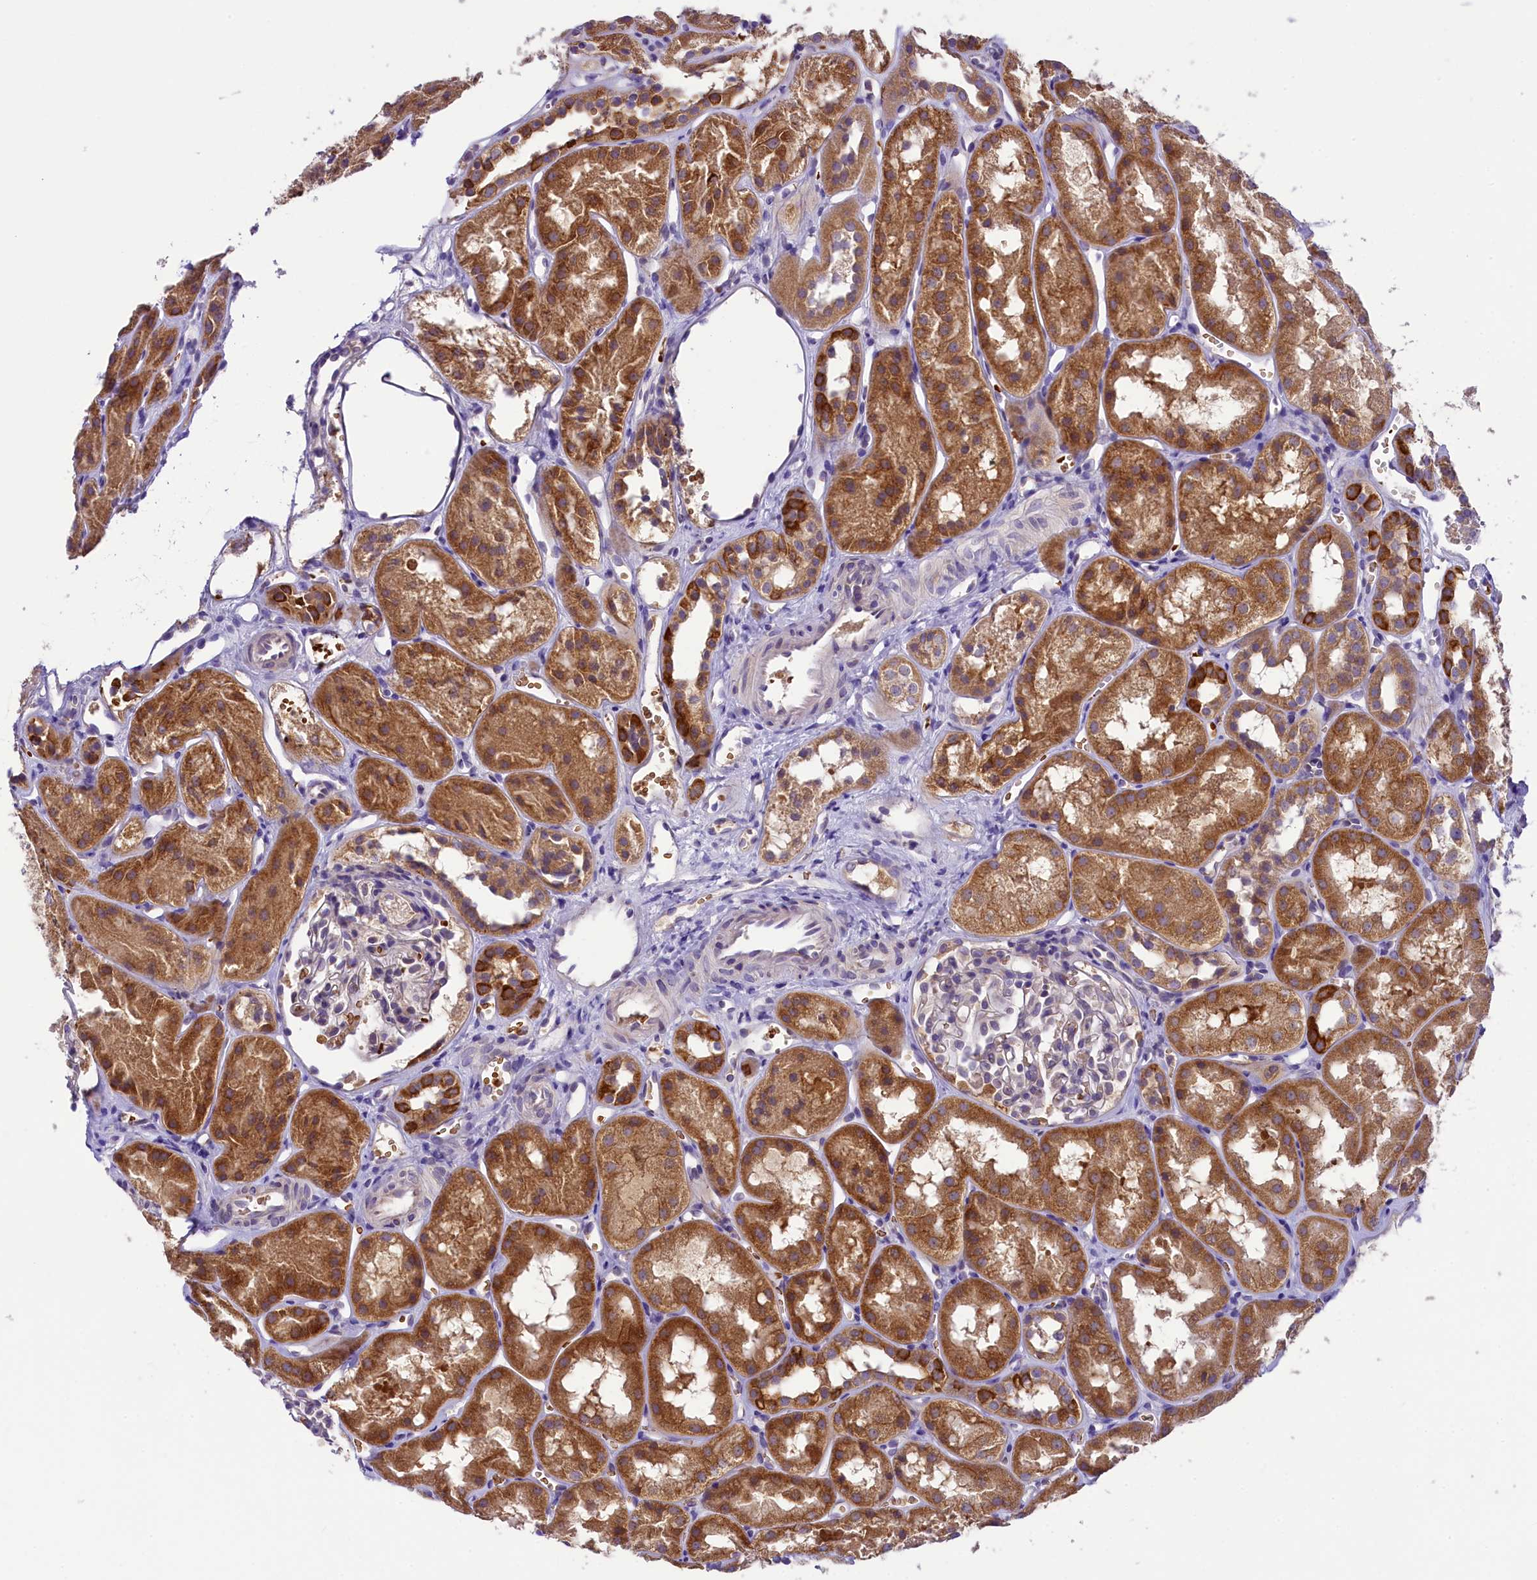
{"staining": {"intensity": "negative", "quantity": "none", "location": "none"}, "tissue": "kidney", "cell_type": "Cells in glomeruli", "image_type": "normal", "snomed": [{"axis": "morphology", "description": "Normal tissue, NOS"}, {"axis": "topography", "description": "Kidney"}], "caption": "DAB immunohistochemical staining of normal kidney exhibits no significant positivity in cells in glomeruli. (Immunohistochemistry (ihc), brightfield microscopy, high magnification).", "gene": "LARP4", "patient": {"sex": "male", "age": 16}}